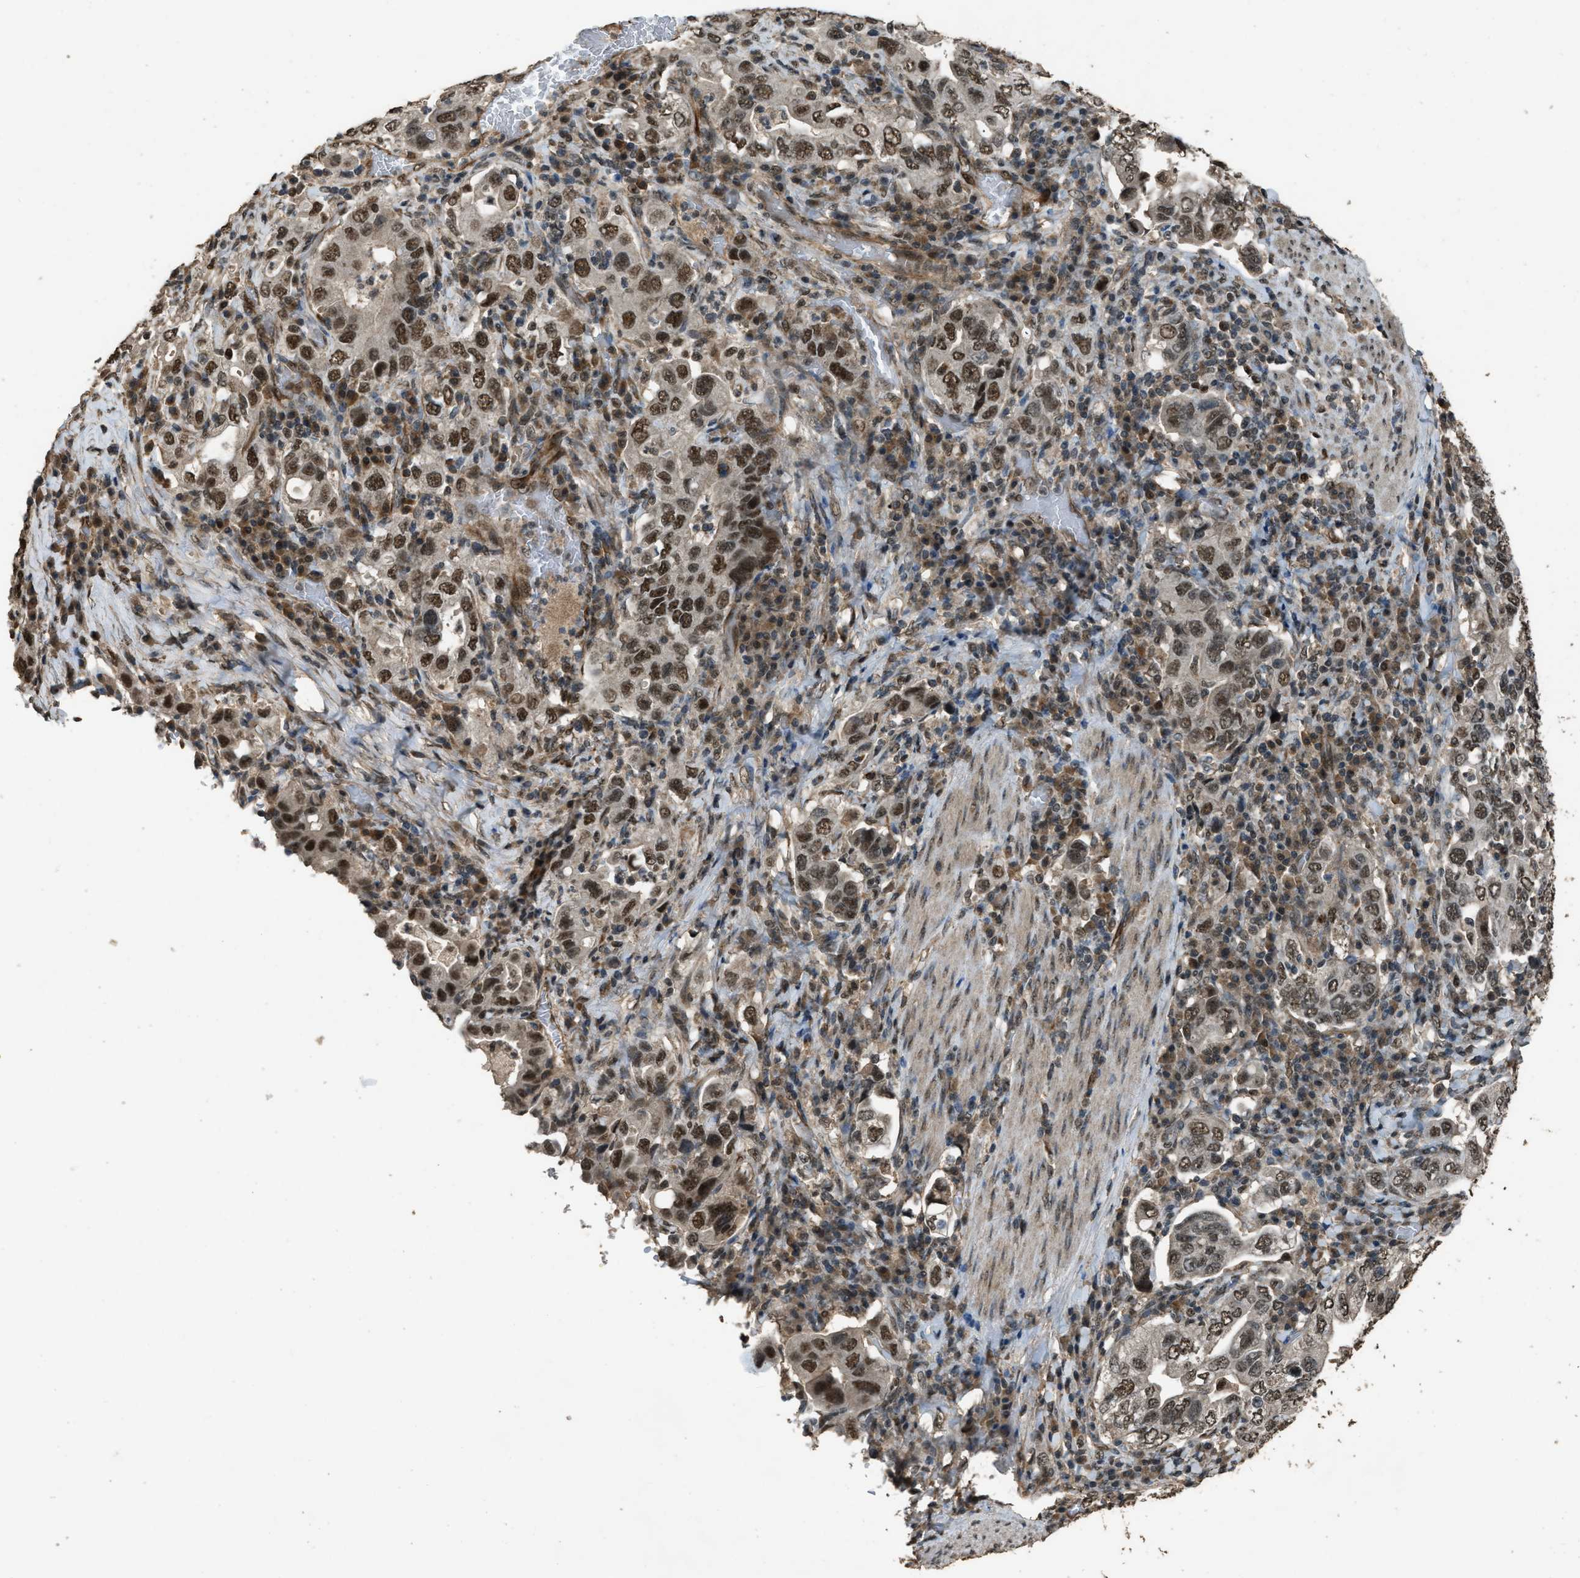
{"staining": {"intensity": "moderate", "quantity": ">75%", "location": "nuclear"}, "tissue": "stomach cancer", "cell_type": "Tumor cells", "image_type": "cancer", "snomed": [{"axis": "morphology", "description": "Adenocarcinoma, NOS"}, {"axis": "topography", "description": "Stomach, upper"}], "caption": "Moderate nuclear expression for a protein is present in approximately >75% of tumor cells of adenocarcinoma (stomach) using immunohistochemistry (IHC).", "gene": "SERTAD2", "patient": {"sex": "male", "age": 62}}